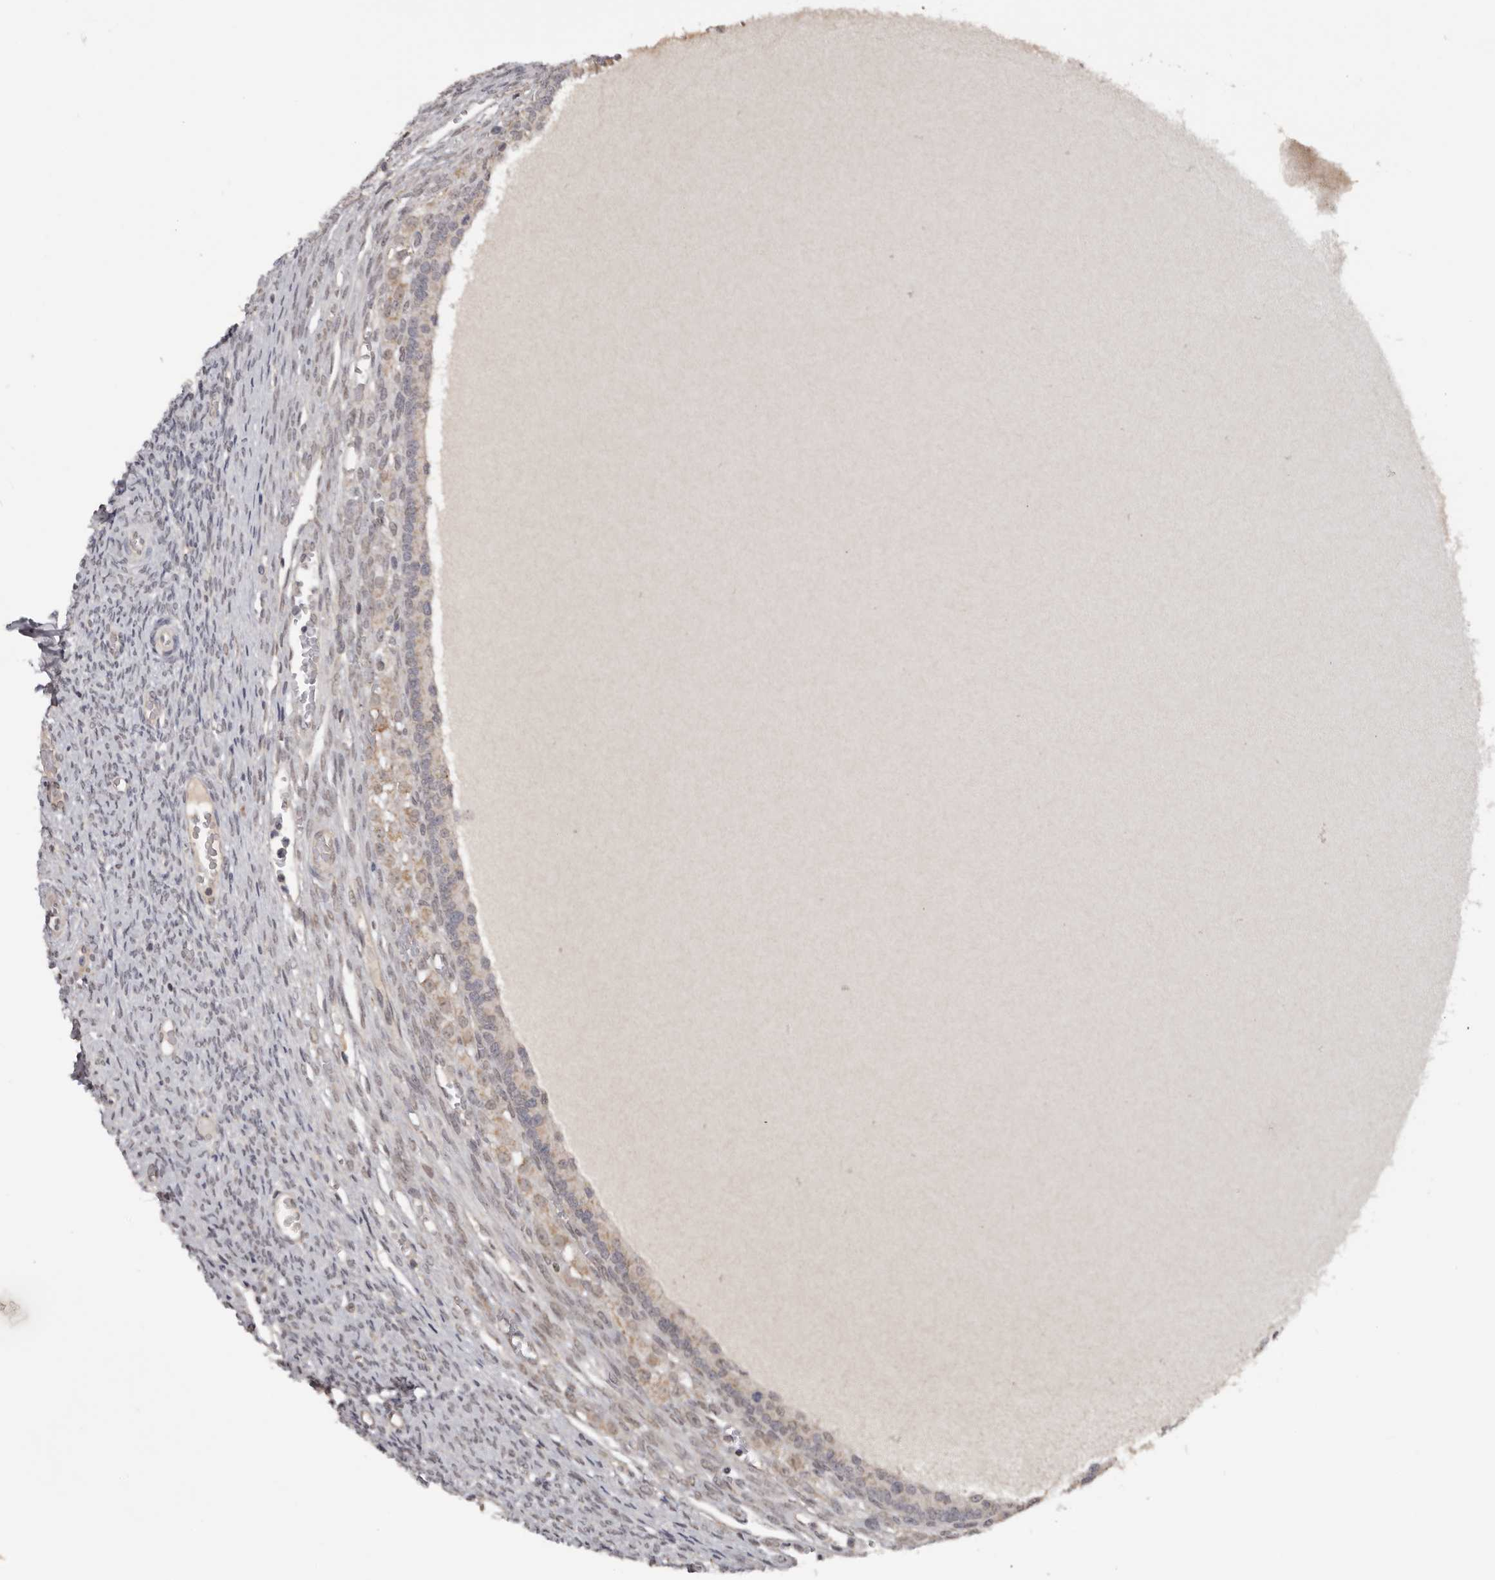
{"staining": {"intensity": "negative", "quantity": "none", "location": "none"}, "tissue": "ovary", "cell_type": "Ovarian stroma cells", "image_type": "normal", "snomed": [{"axis": "morphology", "description": "Normal tissue, NOS"}, {"axis": "topography", "description": "Ovary"}], "caption": "The histopathology image reveals no staining of ovarian stroma cells in unremarkable ovary.", "gene": "MOGAT2", "patient": {"sex": "female", "age": 41}}